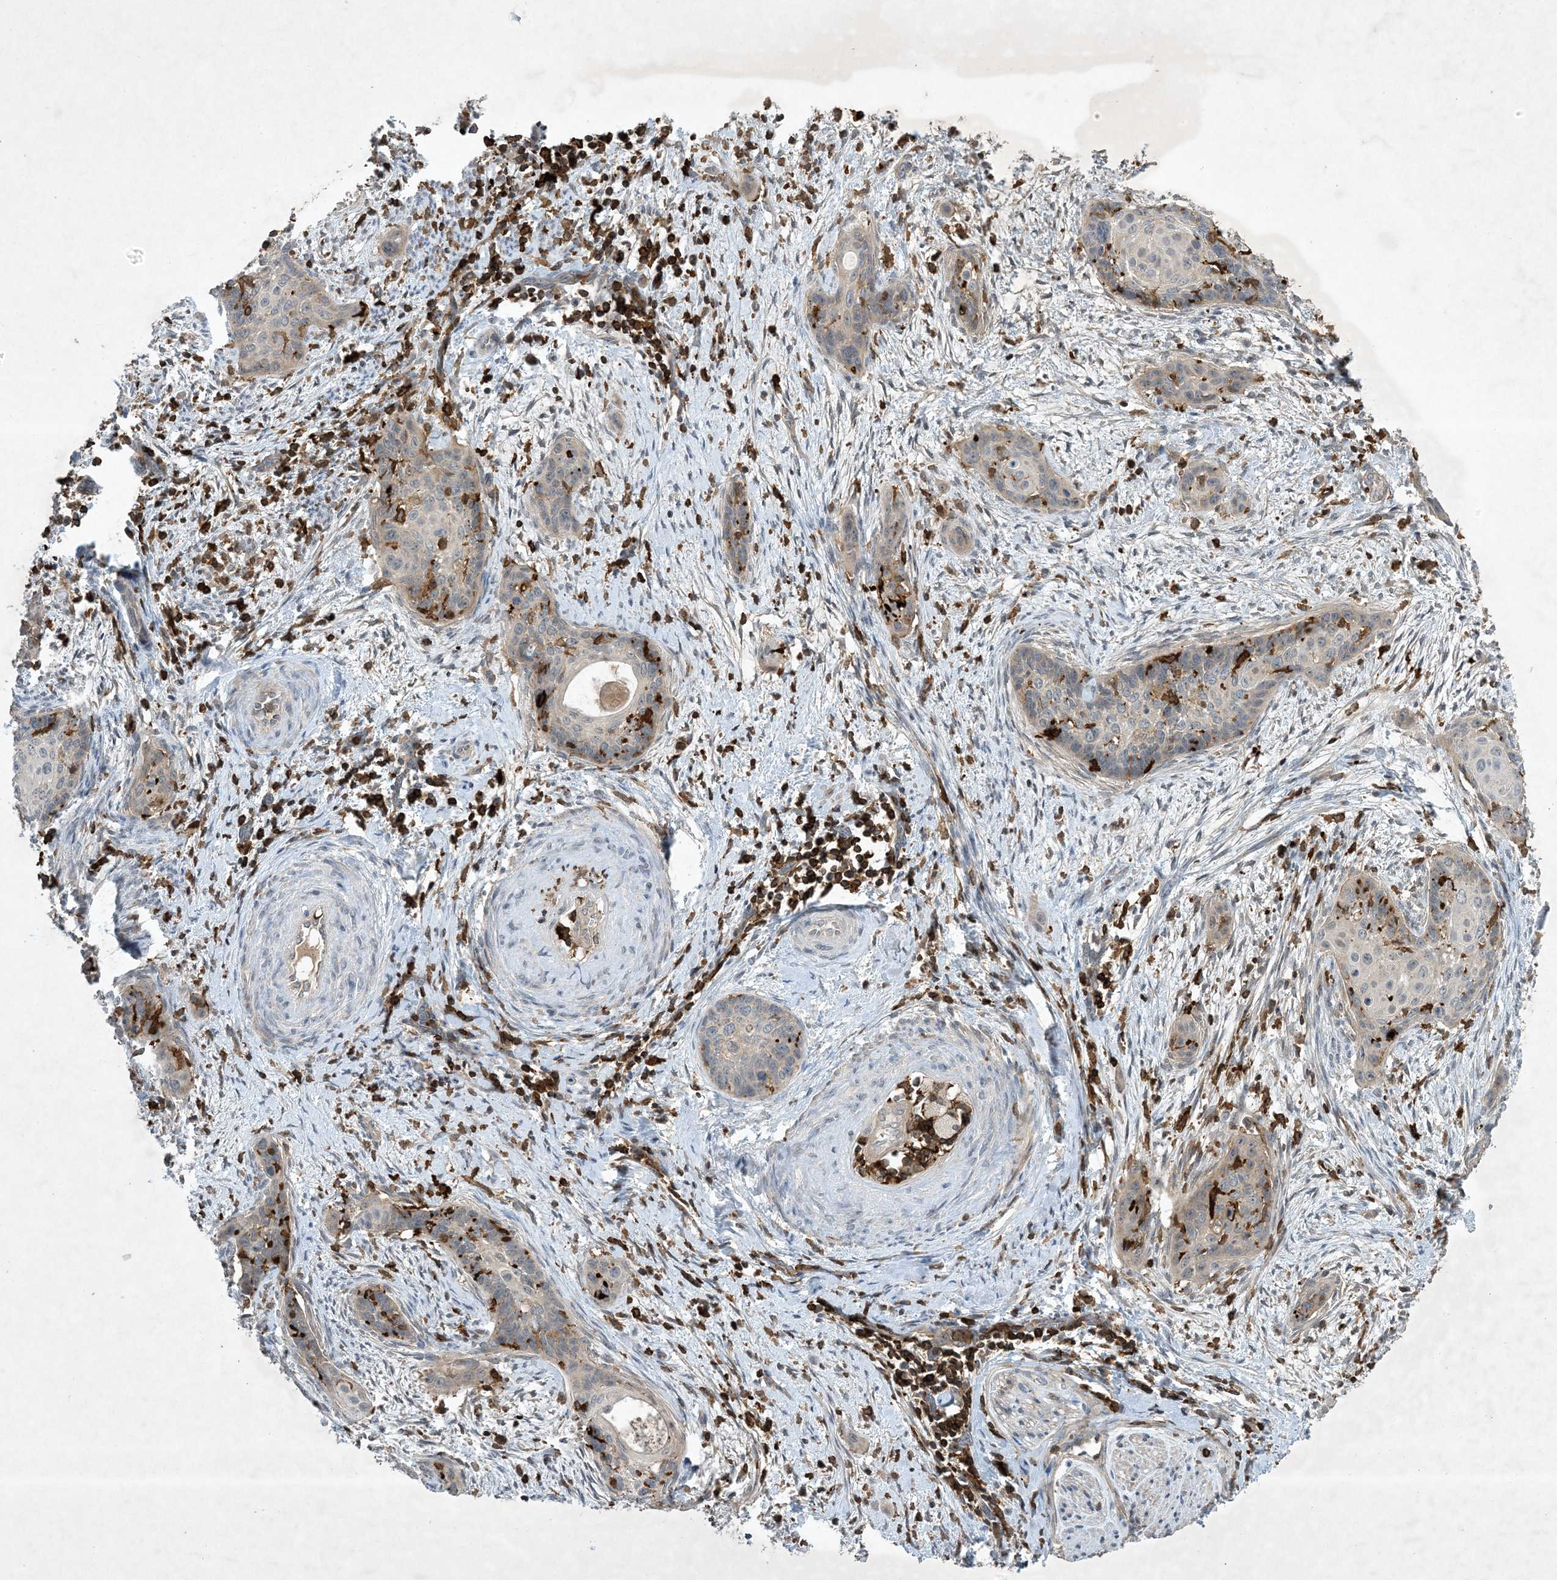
{"staining": {"intensity": "negative", "quantity": "none", "location": "none"}, "tissue": "cervical cancer", "cell_type": "Tumor cells", "image_type": "cancer", "snomed": [{"axis": "morphology", "description": "Squamous cell carcinoma, NOS"}, {"axis": "topography", "description": "Cervix"}], "caption": "Tumor cells are negative for protein expression in human cervical squamous cell carcinoma.", "gene": "AK9", "patient": {"sex": "female", "age": 33}}